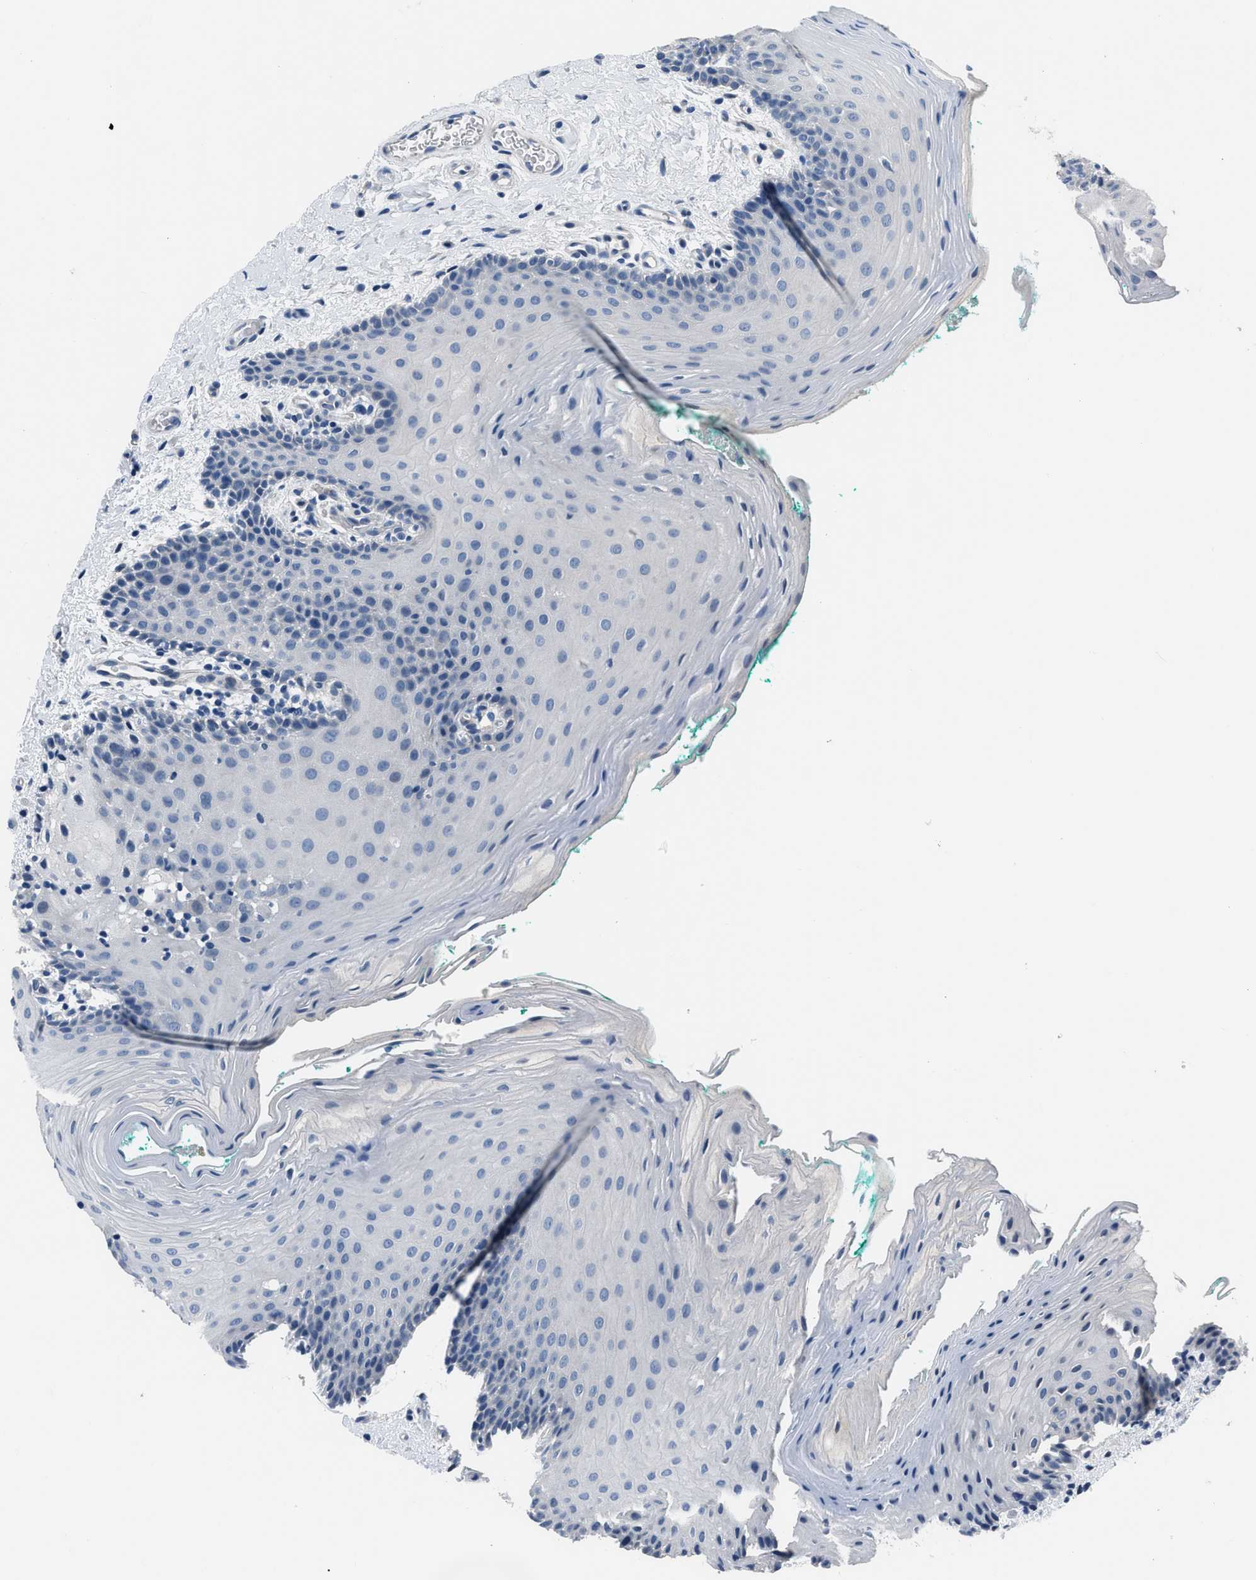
{"staining": {"intensity": "negative", "quantity": "none", "location": "none"}, "tissue": "oral mucosa", "cell_type": "Squamous epithelial cells", "image_type": "normal", "snomed": [{"axis": "morphology", "description": "Normal tissue, NOS"}, {"axis": "topography", "description": "Oral tissue"}], "caption": "This image is of unremarkable oral mucosa stained with IHC to label a protein in brown with the nuclei are counter-stained blue. There is no staining in squamous epithelial cells. The staining is performed using DAB (3,3'-diaminobenzidine) brown chromogen with nuclei counter-stained in using hematoxylin.", "gene": "GJA3", "patient": {"sex": "male", "age": 58}}